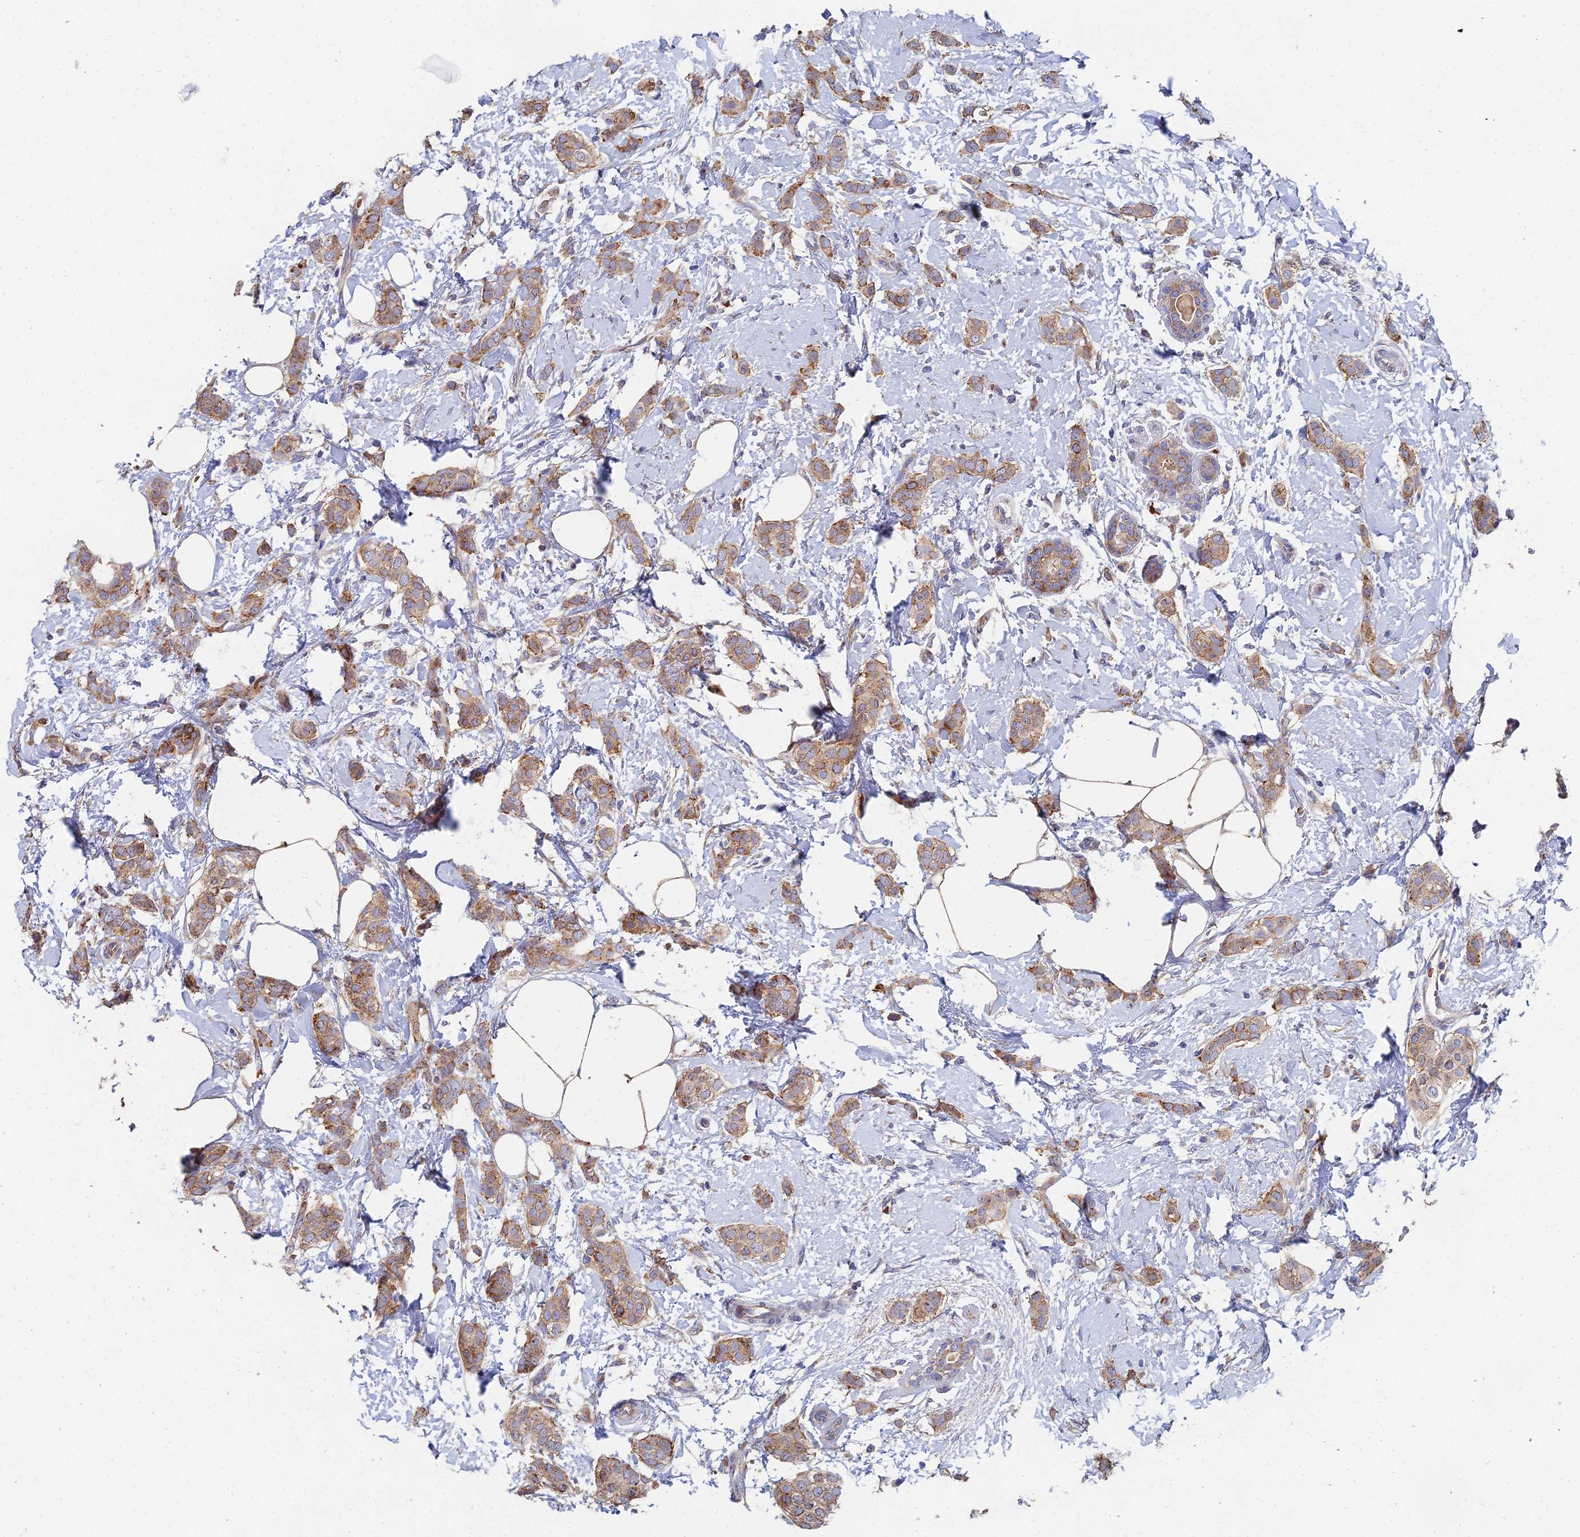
{"staining": {"intensity": "moderate", "quantity": ">75%", "location": "cytoplasmic/membranous"}, "tissue": "breast cancer", "cell_type": "Tumor cells", "image_type": "cancer", "snomed": [{"axis": "morphology", "description": "Duct carcinoma"}, {"axis": "topography", "description": "Breast"}], "caption": "Human breast cancer stained for a protein (brown) exhibits moderate cytoplasmic/membranous positive expression in about >75% of tumor cells.", "gene": "ELOF1", "patient": {"sex": "female", "age": 72}}